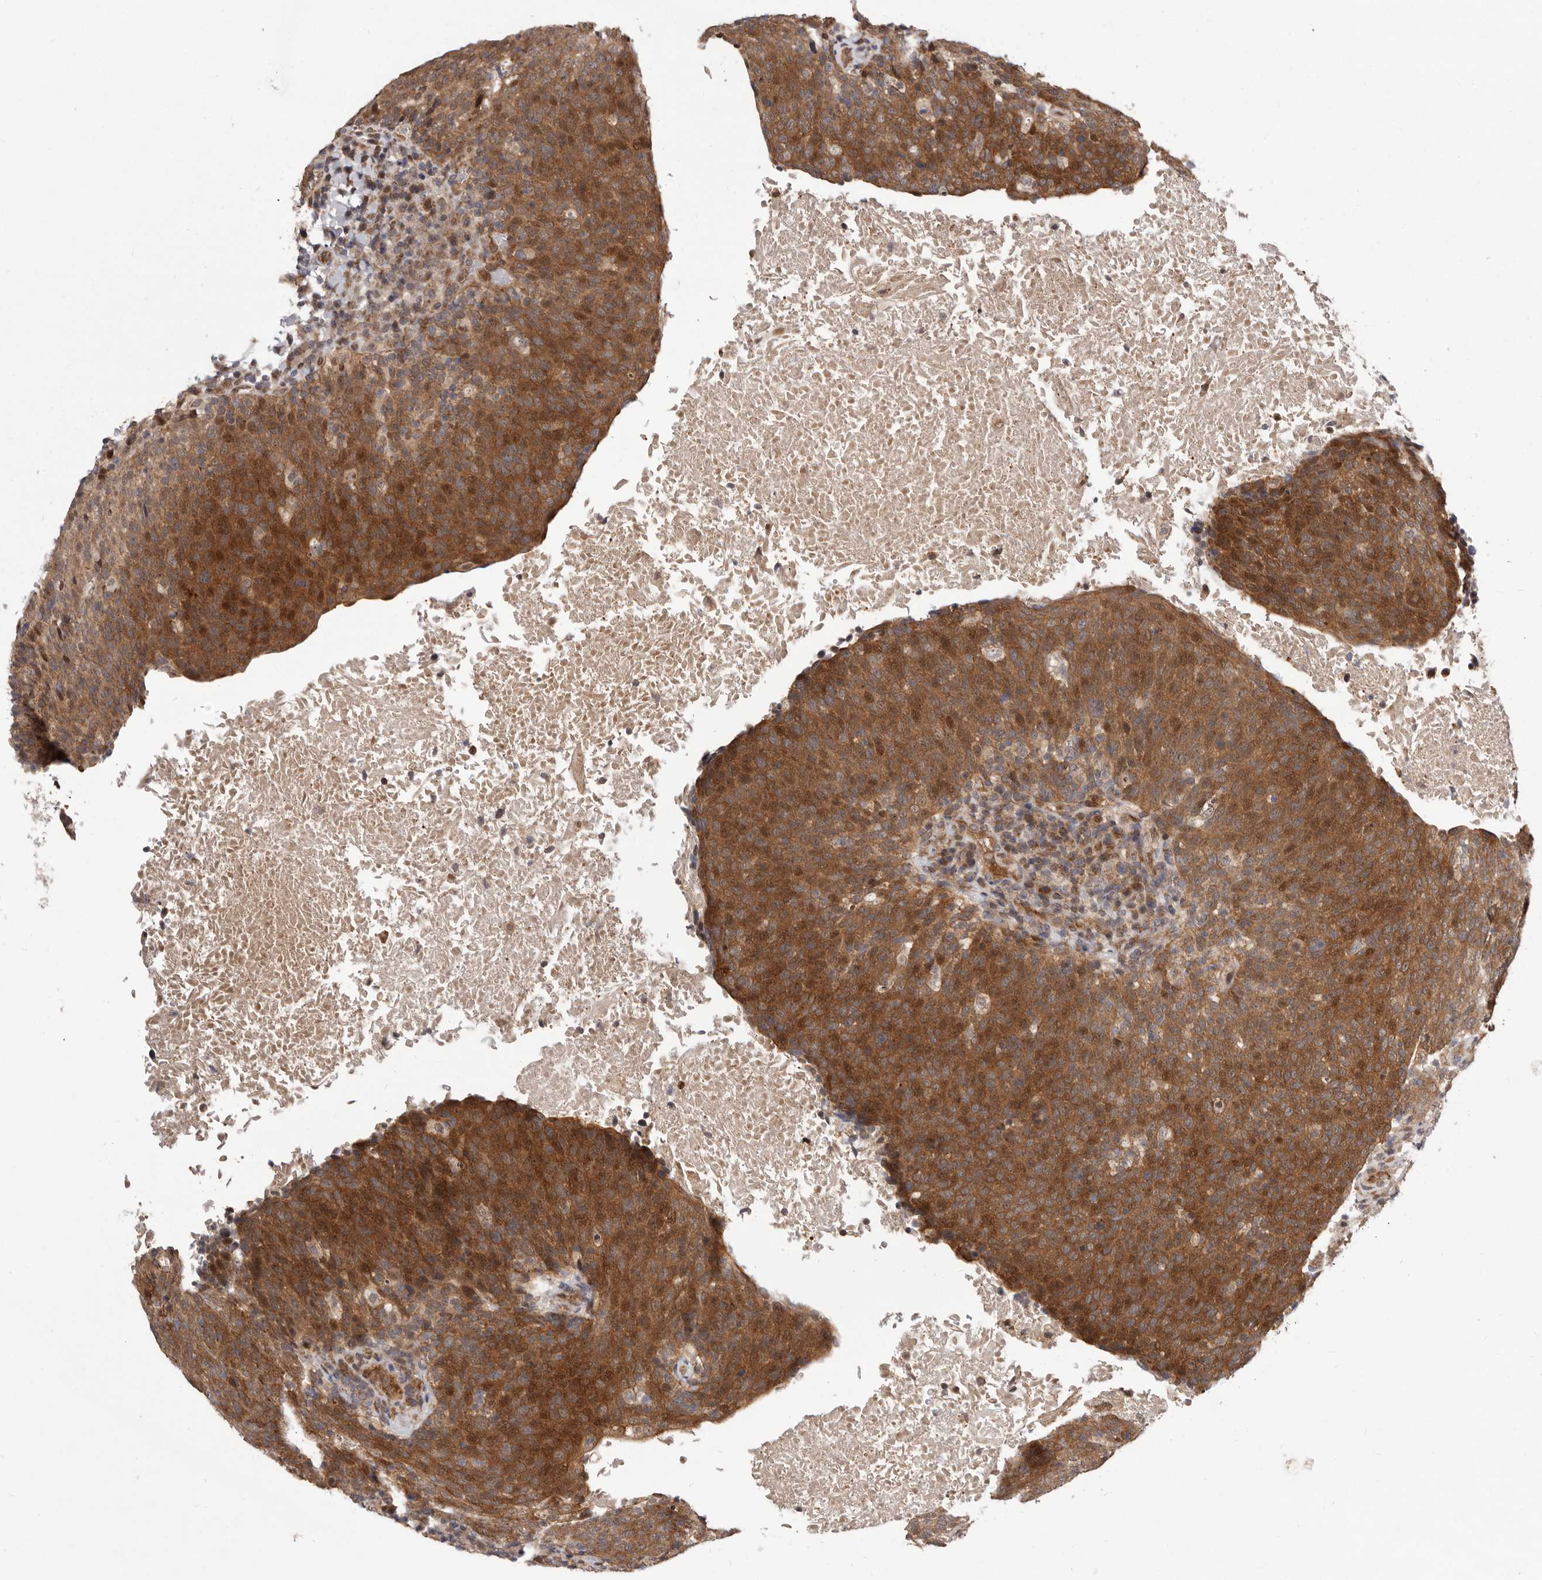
{"staining": {"intensity": "moderate", "quantity": ">75%", "location": "cytoplasmic/membranous,nuclear"}, "tissue": "head and neck cancer", "cell_type": "Tumor cells", "image_type": "cancer", "snomed": [{"axis": "morphology", "description": "Squamous cell carcinoma, NOS"}, {"axis": "morphology", "description": "Squamous cell carcinoma, metastatic, NOS"}, {"axis": "topography", "description": "Lymph node"}, {"axis": "topography", "description": "Head-Neck"}], "caption": "The image shows a brown stain indicating the presence of a protein in the cytoplasmic/membranous and nuclear of tumor cells in head and neck cancer (metastatic squamous cell carcinoma).", "gene": "GLRX3", "patient": {"sex": "male", "age": 62}}